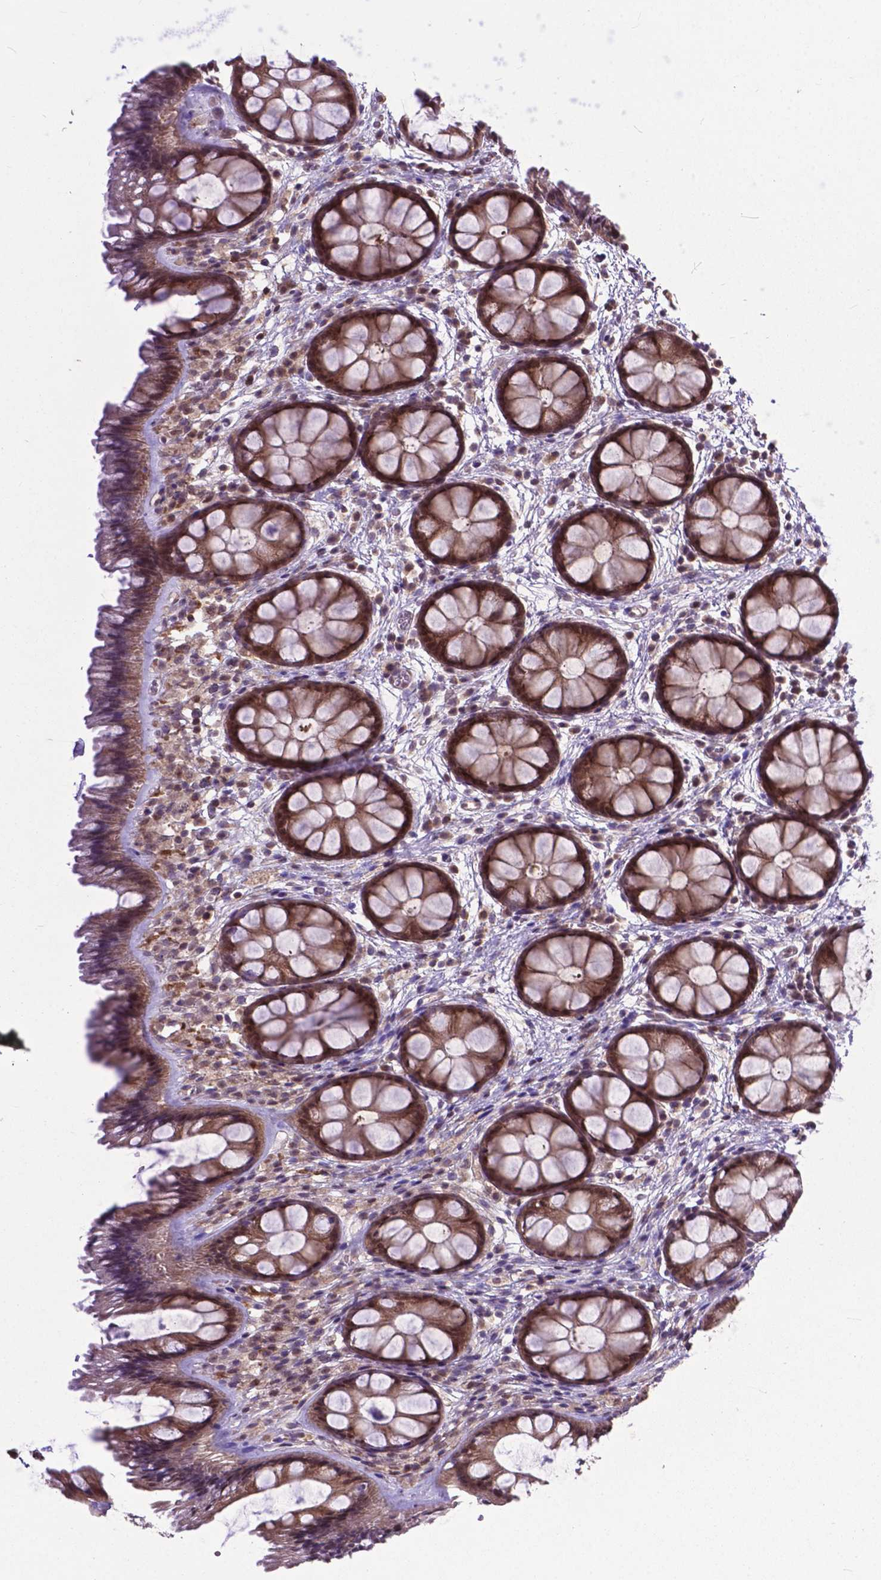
{"staining": {"intensity": "moderate", "quantity": ">75%", "location": "cytoplasmic/membranous,nuclear"}, "tissue": "rectum", "cell_type": "Glandular cells", "image_type": "normal", "snomed": [{"axis": "morphology", "description": "Normal tissue, NOS"}, {"axis": "topography", "description": "Rectum"}], "caption": "Rectum stained with a protein marker demonstrates moderate staining in glandular cells.", "gene": "OTUB1", "patient": {"sex": "female", "age": 62}}